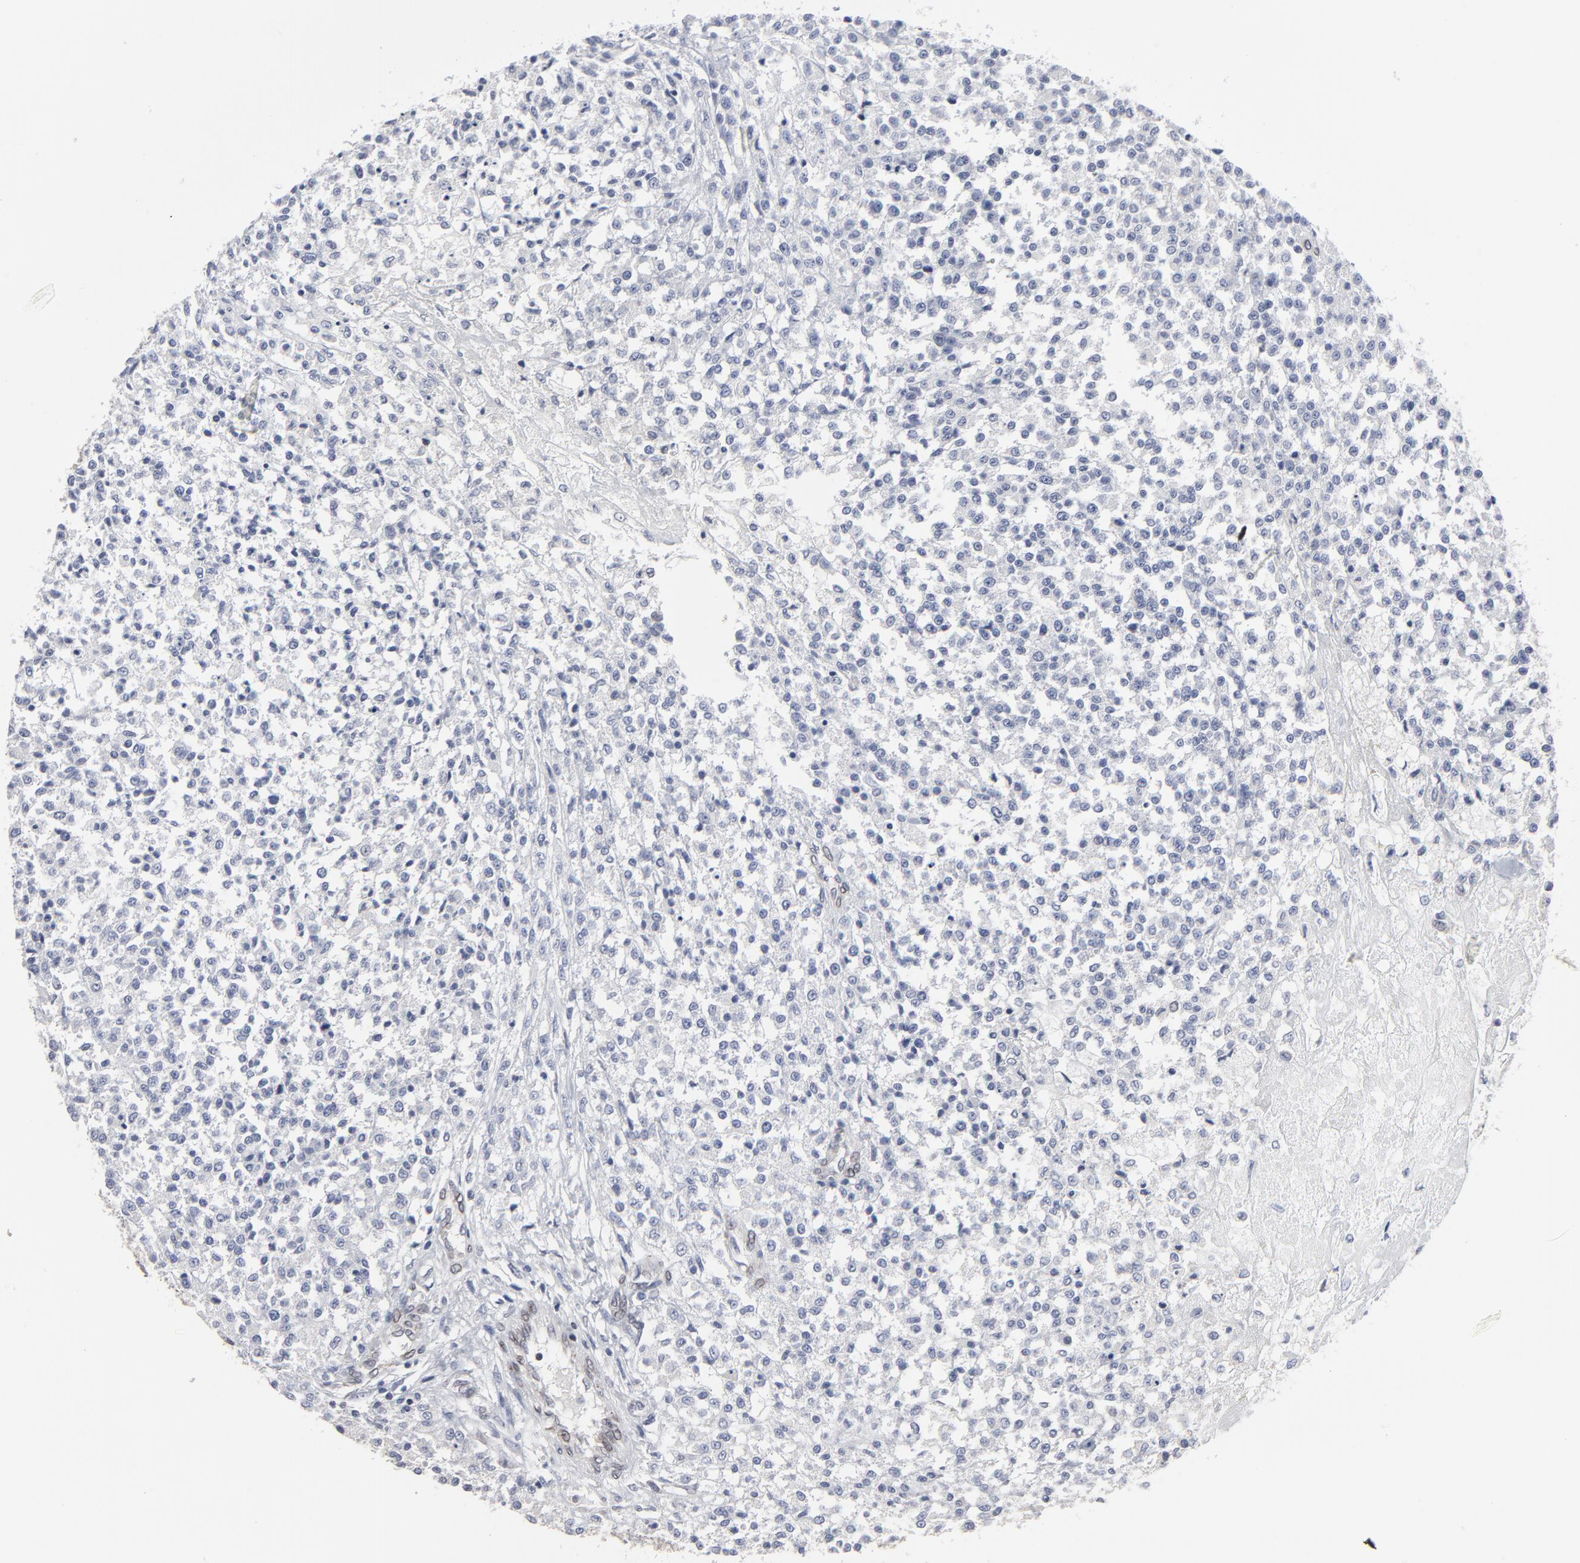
{"staining": {"intensity": "negative", "quantity": "none", "location": "none"}, "tissue": "testis cancer", "cell_type": "Tumor cells", "image_type": "cancer", "snomed": [{"axis": "morphology", "description": "Seminoma, NOS"}, {"axis": "topography", "description": "Testis"}], "caption": "IHC histopathology image of neoplastic tissue: testis seminoma stained with DAB shows no significant protein positivity in tumor cells. (DAB (3,3'-diaminobenzidine) immunohistochemistry (IHC) visualized using brightfield microscopy, high magnification).", "gene": "SYNE2", "patient": {"sex": "male", "age": 59}}